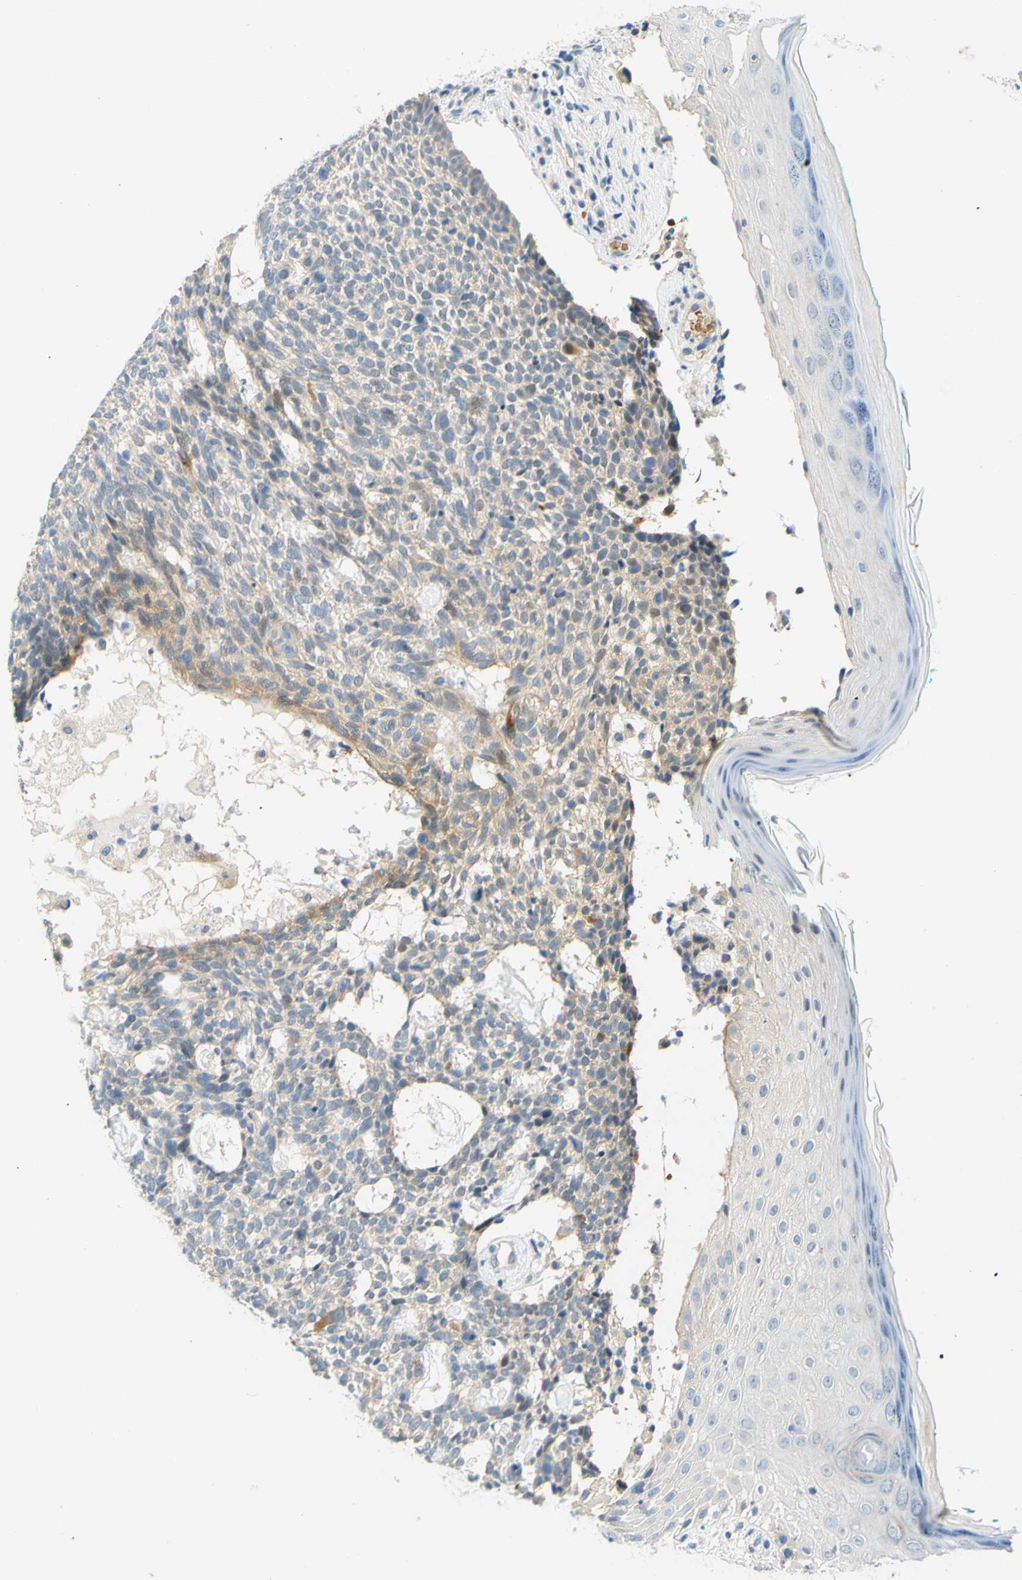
{"staining": {"intensity": "weak", "quantity": "<25%", "location": "cytoplasmic/membranous"}, "tissue": "skin cancer", "cell_type": "Tumor cells", "image_type": "cancer", "snomed": [{"axis": "morphology", "description": "Basal cell carcinoma"}, {"axis": "topography", "description": "Skin"}], "caption": "The image shows no significant staining in tumor cells of skin basal cell carcinoma.", "gene": "ENTREP2", "patient": {"sex": "female", "age": 84}}